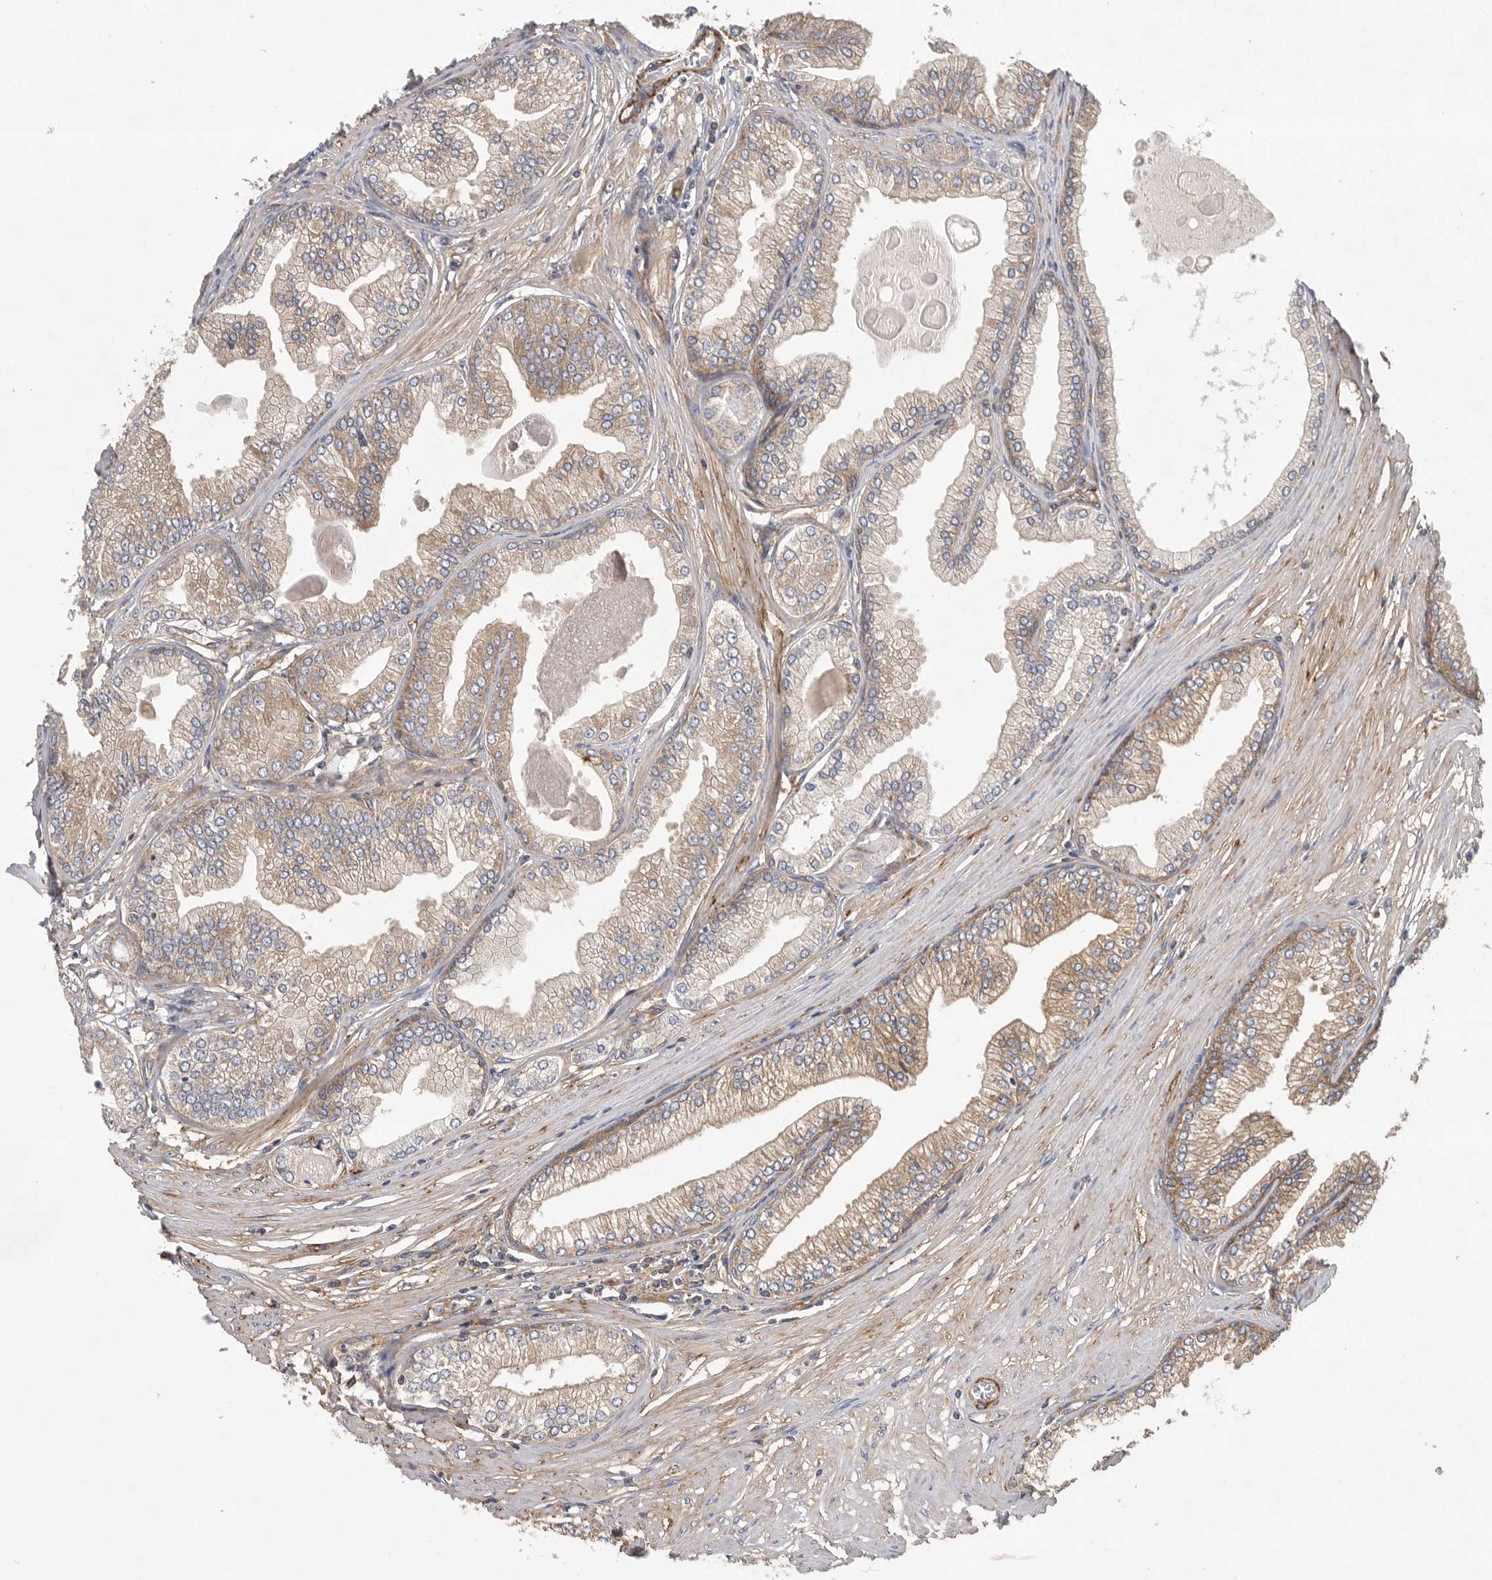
{"staining": {"intensity": "weak", "quantity": ">75%", "location": "cytoplasmic/membranous"}, "tissue": "prostate cancer", "cell_type": "Tumor cells", "image_type": "cancer", "snomed": [{"axis": "morphology", "description": "Adenocarcinoma, Low grade"}, {"axis": "topography", "description": "Prostate"}], "caption": "This histopathology image shows prostate adenocarcinoma (low-grade) stained with immunohistochemistry to label a protein in brown. The cytoplasmic/membranous of tumor cells show weak positivity for the protein. Nuclei are counter-stained blue.", "gene": "OXR1", "patient": {"sex": "male", "age": 52}}